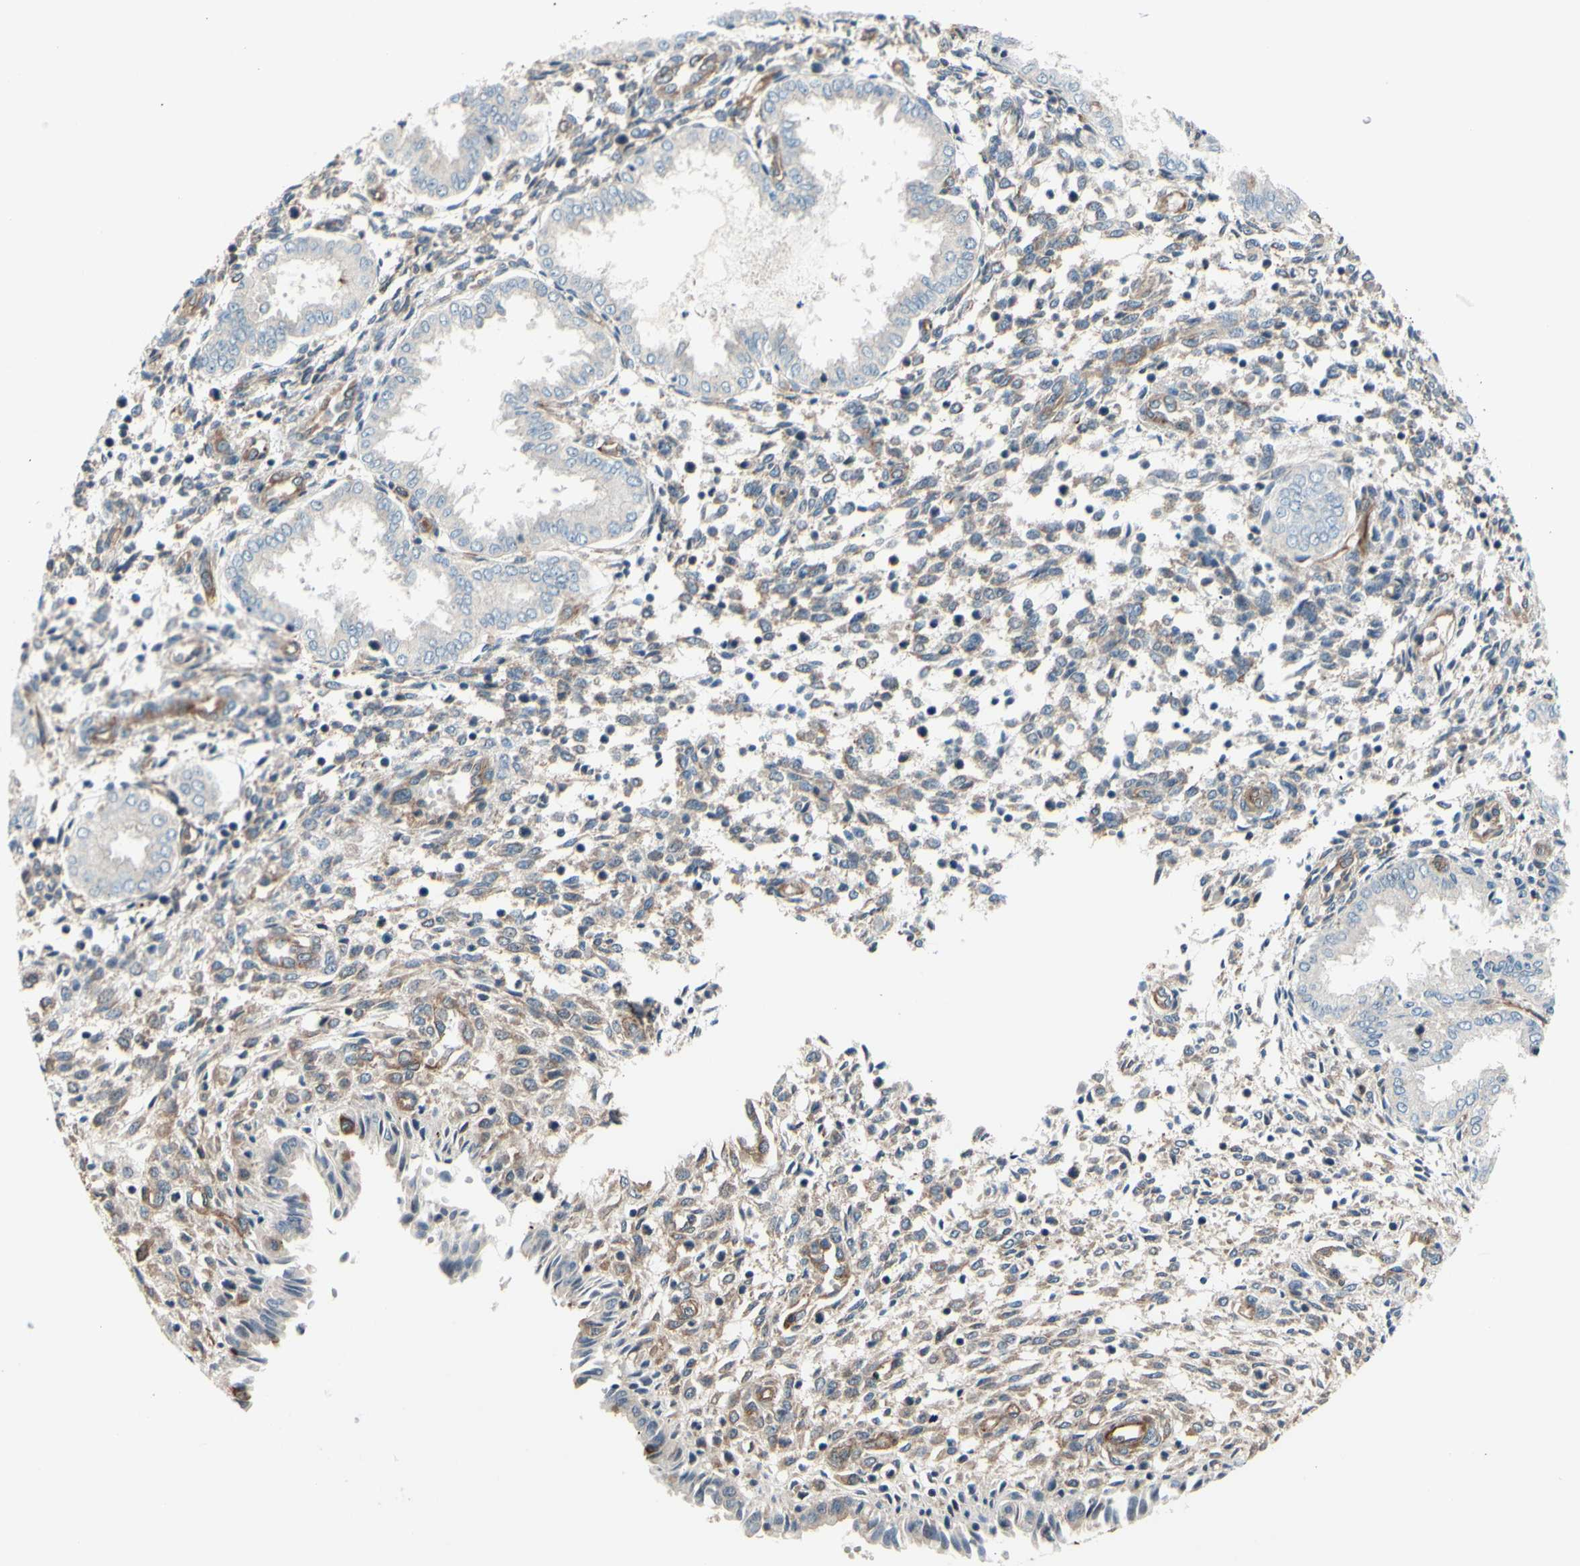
{"staining": {"intensity": "moderate", "quantity": ">75%", "location": "cytoplasmic/membranous"}, "tissue": "endometrium", "cell_type": "Cells in endometrial stroma", "image_type": "normal", "snomed": [{"axis": "morphology", "description": "Normal tissue, NOS"}, {"axis": "topography", "description": "Endometrium"}], "caption": "DAB immunohistochemical staining of normal human endometrium exhibits moderate cytoplasmic/membranous protein positivity in approximately >75% of cells in endometrial stroma.", "gene": "DYNLRB1", "patient": {"sex": "female", "age": 33}}